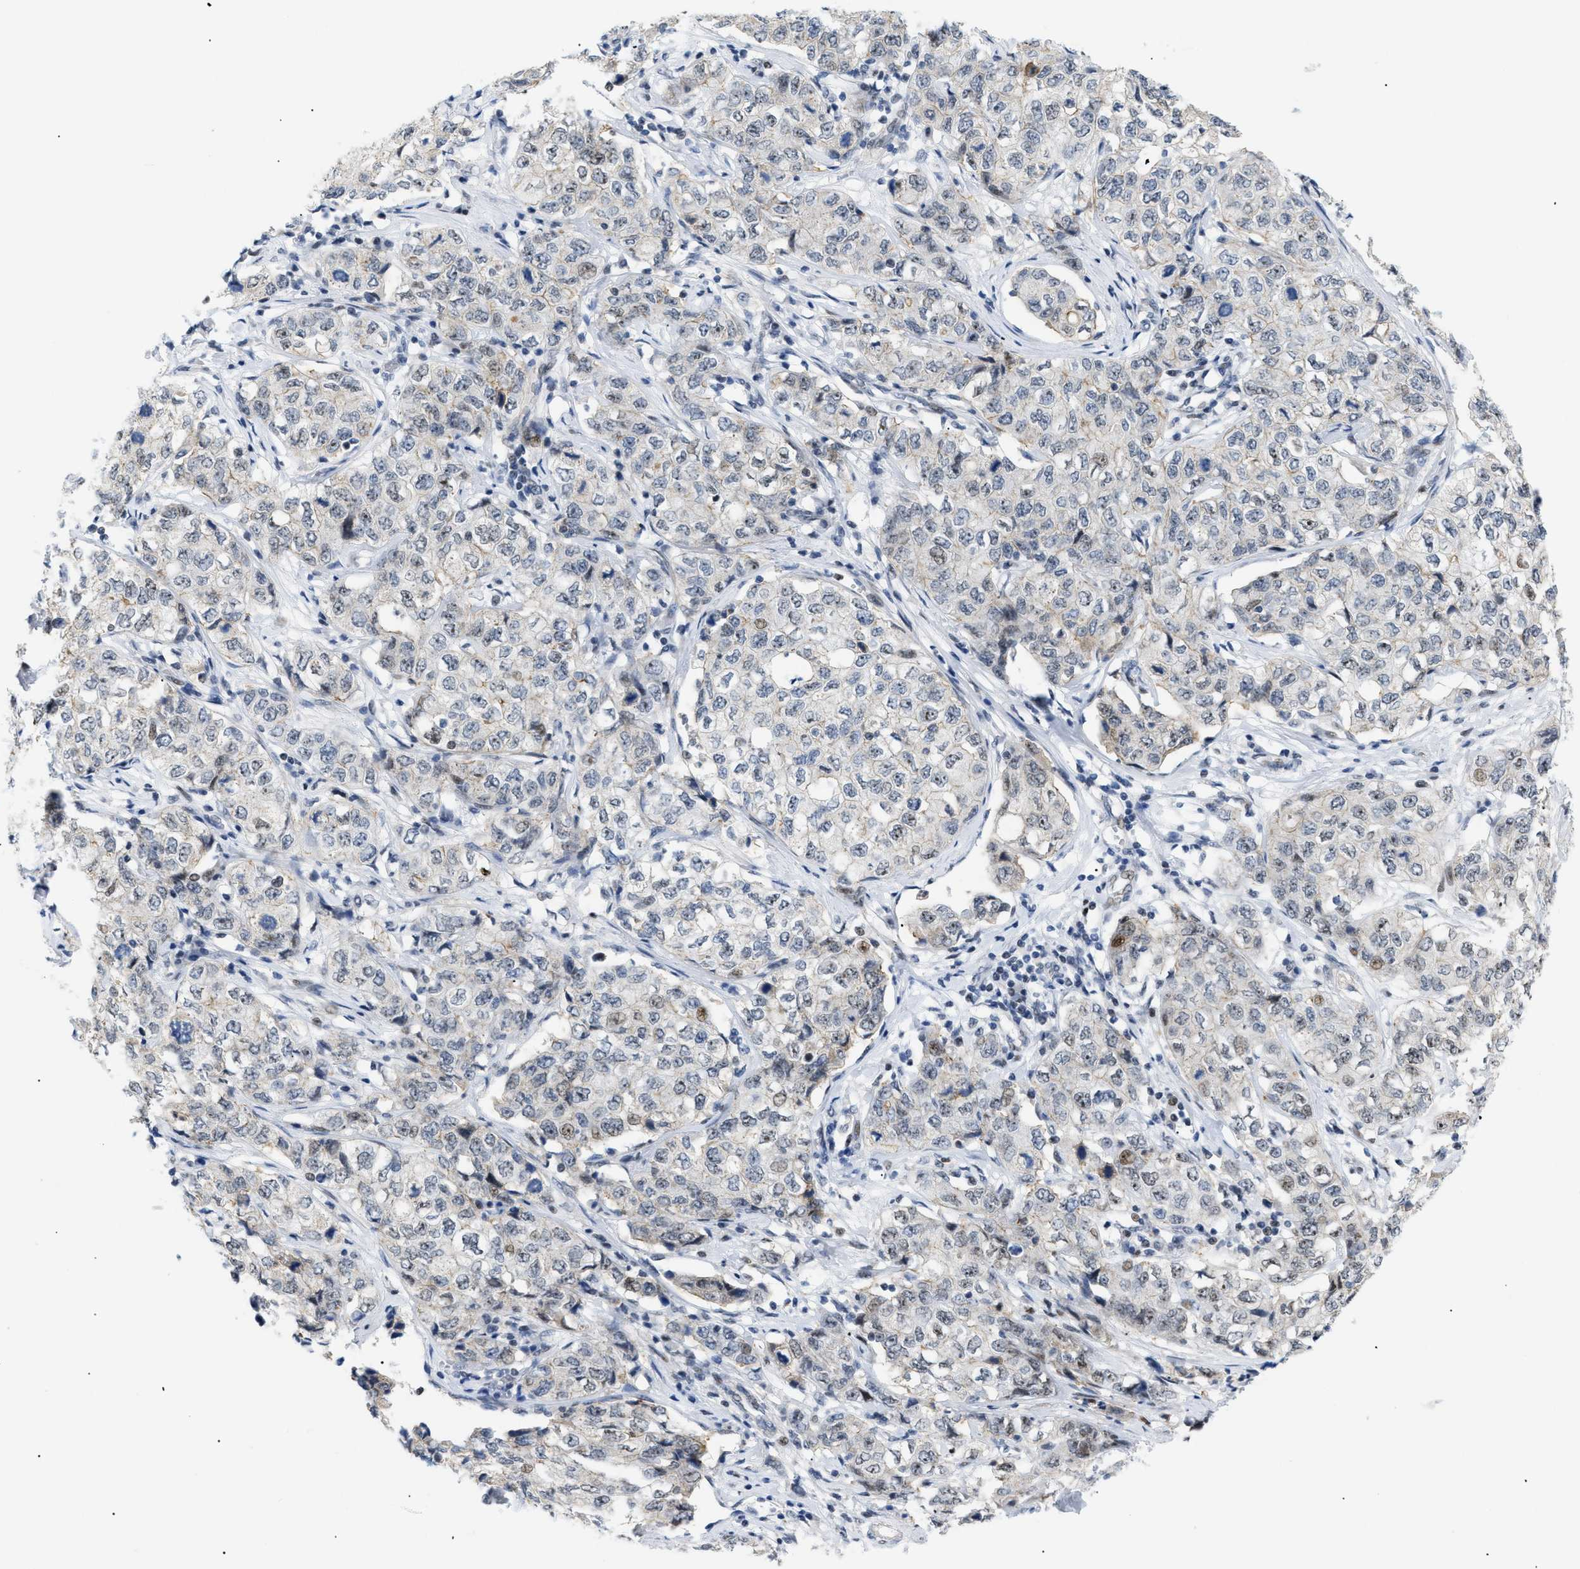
{"staining": {"intensity": "weak", "quantity": "<25%", "location": "cytoplasmic/membranous,nuclear"}, "tissue": "stomach cancer", "cell_type": "Tumor cells", "image_type": "cancer", "snomed": [{"axis": "morphology", "description": "Adenocarcinoma, NOS"}, {"axis": "topography", "description": "Stomach"}], "caption": "An image of human stomach cancer (adenocarcinoma) is negative for staining in tumor cells.", "gene": "MED1", "patient": {"sex": "male", "age": 48}}